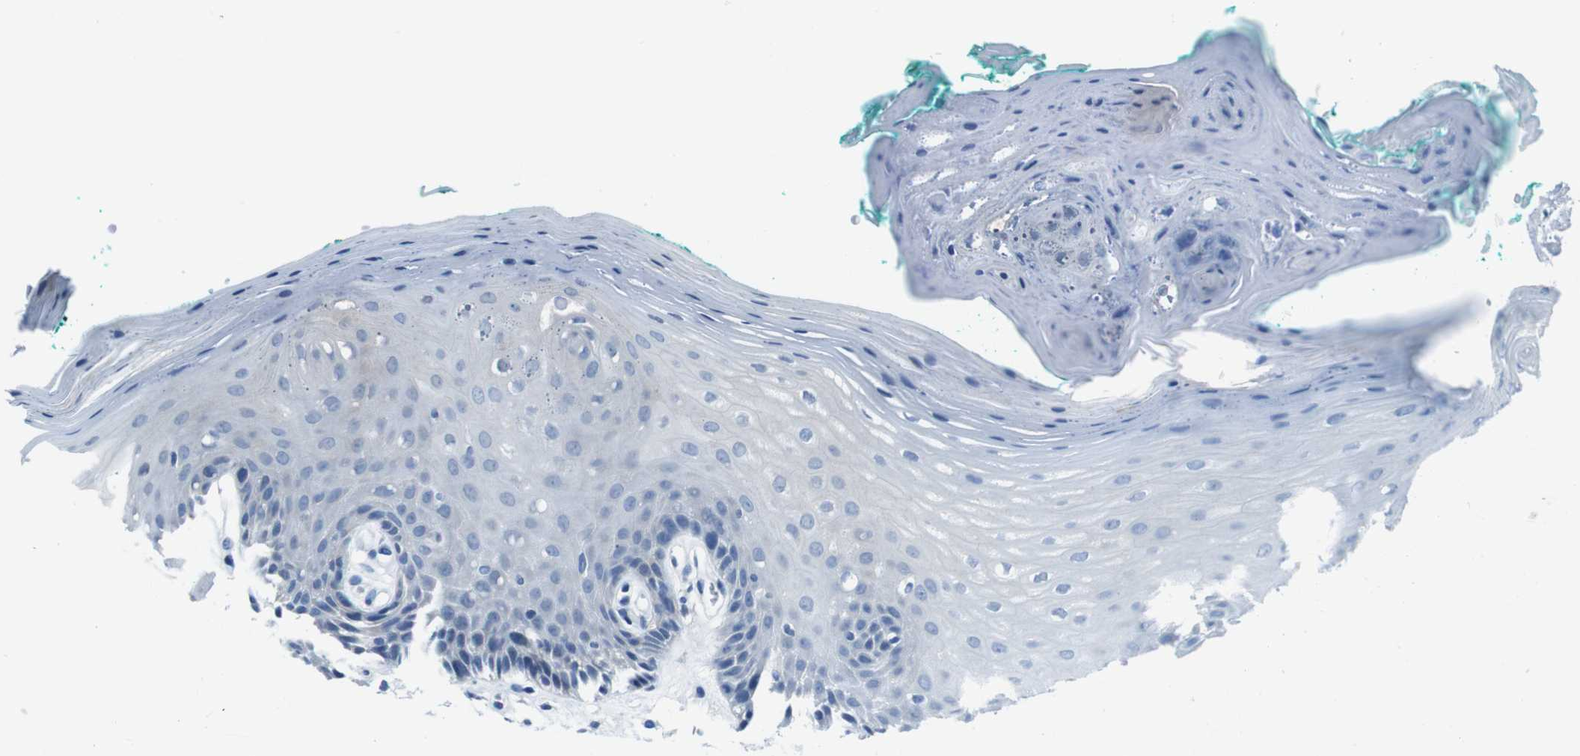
{"staining": {"intensity": "negative", "quantity": "none", "location": "none"}, "tissue": "oral mucosa", "cell_type": "Squamous epithelial cells", "image_type": "normal", "snomed": [{"axis": "morphology", "description": "Normal tissue, NOS"}, {"axis": "topography", "description": "Skeletal muscle"}, {"axis": "topography", "description": "Oral tissue"}, {"axis": "topography", "description": "Peripheral nerve tissue"}], "caption": "High magnification brightfield microscopy of benign oral mucosa stained with DAB (3,3'-diaminobenzidine) (brown) and counterstained with hematoxylin (blue): squamous epithelial cells show no significant expression. (DAB (3,3'-diaminobenzidine) immunohistochemistry (IHC), high magnification).", "gene": "NANOS2", "patient": {"sex": "female", "age": 84}}